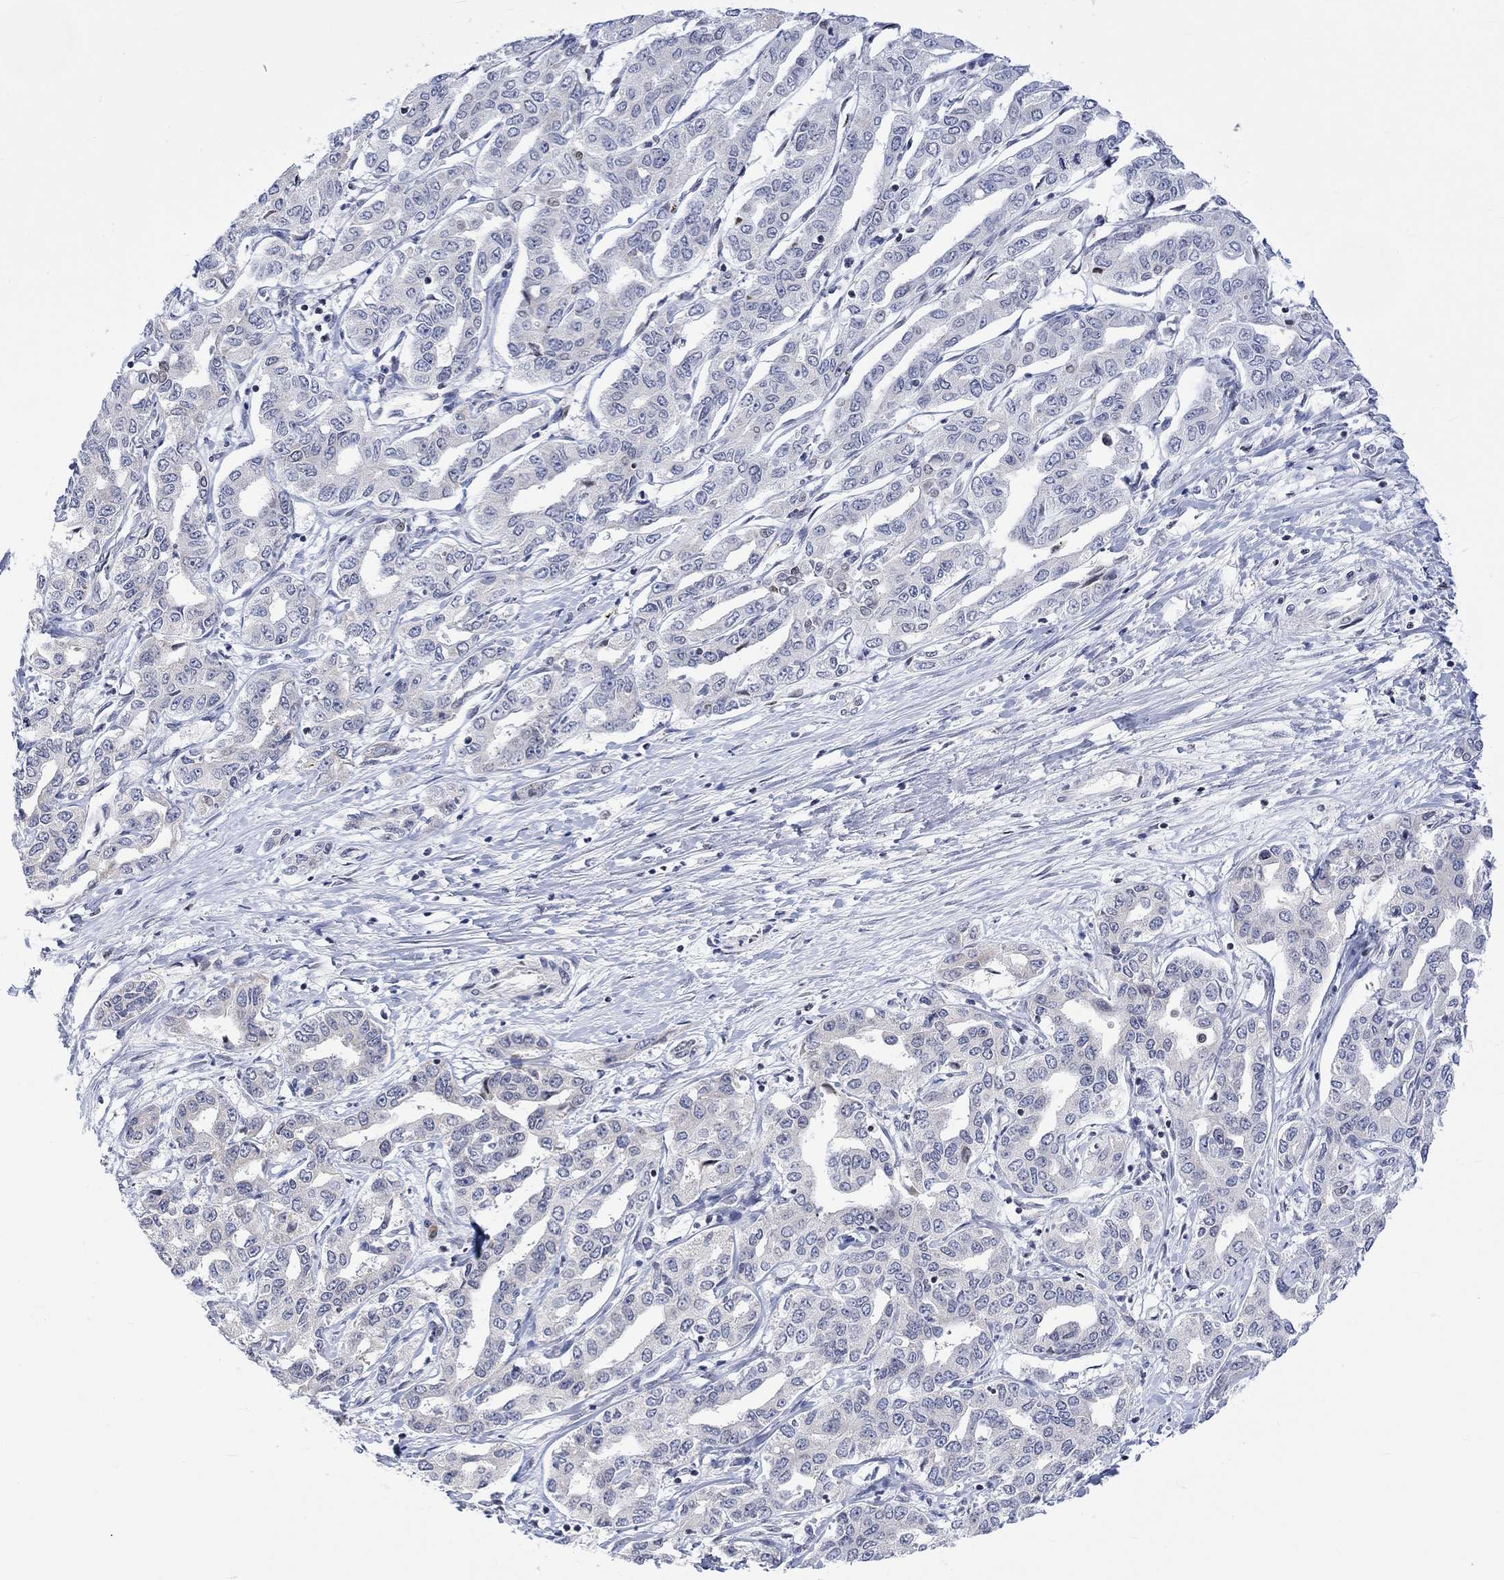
{"staining": {"intensity": "negative", "quantity": "none", "location": "none"}, "tissue": "liver cancer", "cell_type": "Tumor cells", "image_type": "cancer", "snomed": [{"axis": "morphology", "description": "Cholangiocarcinoma"}, {"axis": "topography", "description": "Liver"}], "caption": "This is an immunohistochemistry histopathology image of liver cholangiocarcinoma. There is no staining in tumor cells.", "gene": "DCX", "patient": {"sex": "male", "age": 59}}